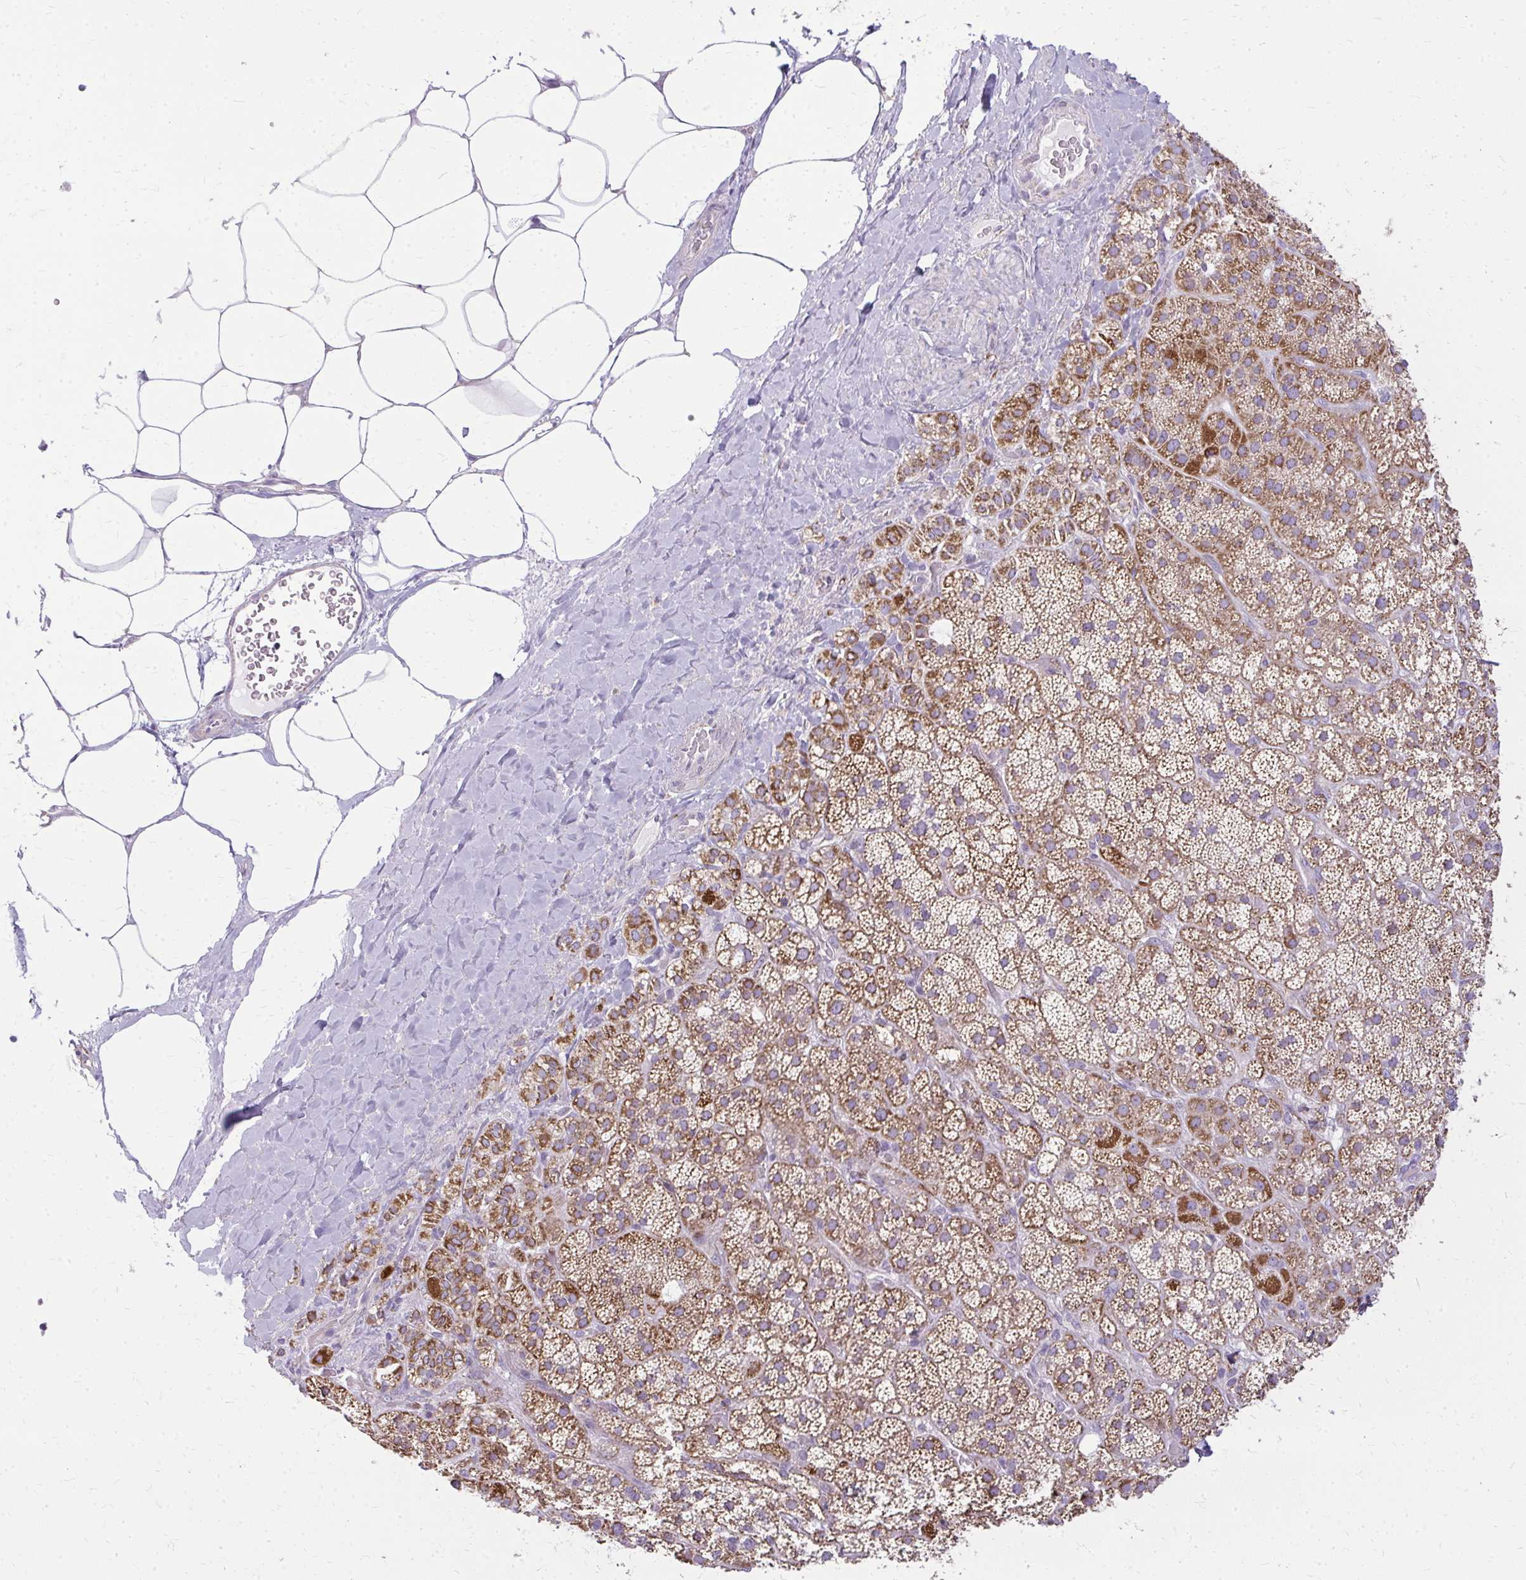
{"staining": {"intensity": "strong", "quantity": ">75%", "location": "cytoplasmic/membranous"}, "tissue": "adrenal gland", "cell_type": "Glandular cells", "image_type": "normal", "snomed": [{"axis": "morphology", "description": "Normal tissue, NOS"}, {"axis": "topography", "description": "Adrenal gland"}], "caption": "Protein staining of unremarkable adrenal gland exhibits strong cytoplasmic/membranous staining in about >75% of glandular cells.", "gene": "IFIT1", "patient": {"sex": "male", "age": 57}}